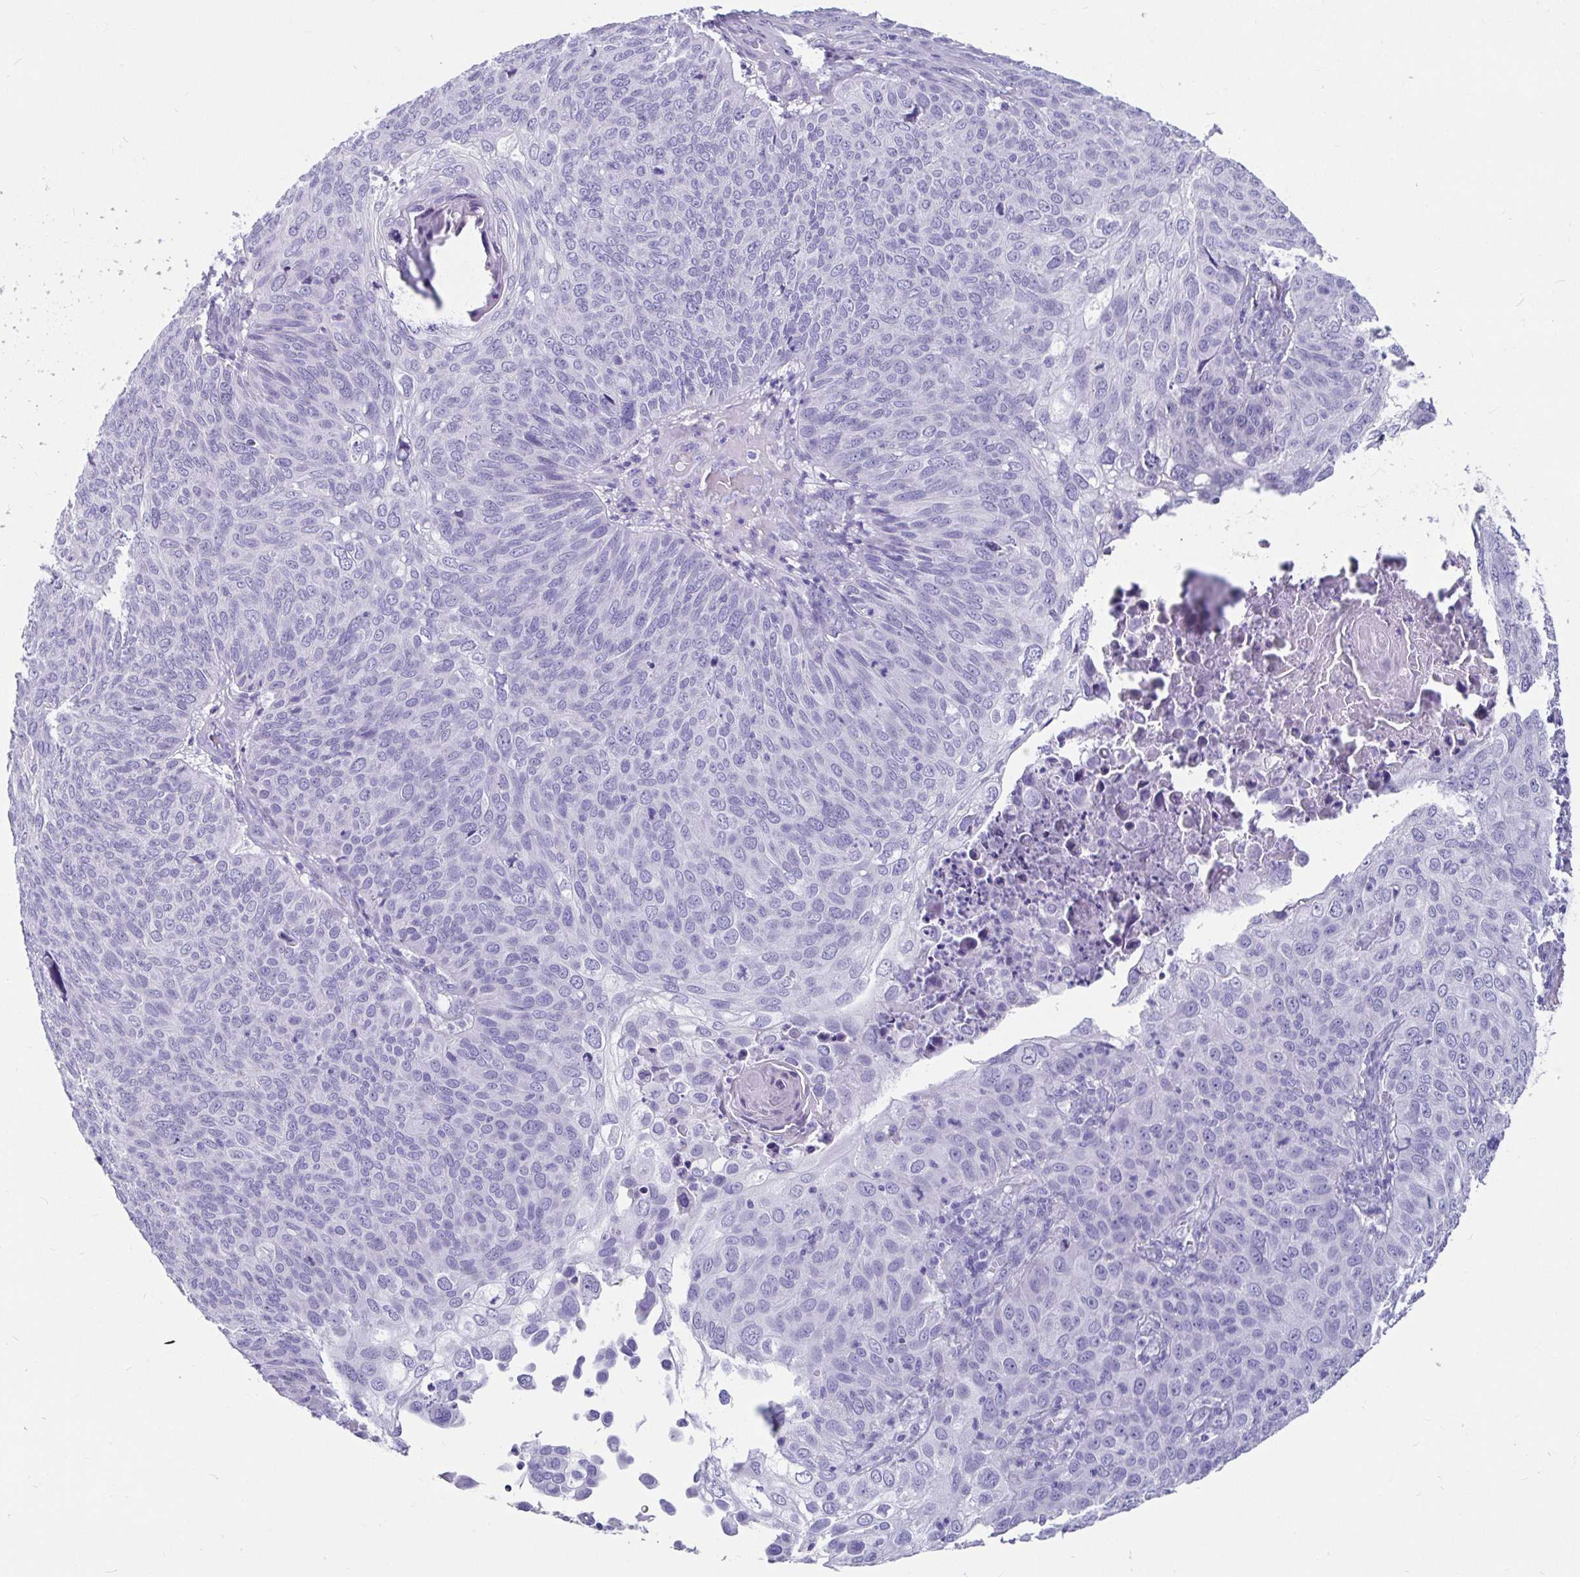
{"staining": {"intensity": "negative", "quantity": "none", "location": "none"}, "tissue": "skin cancer", "cell_type": "Tumor cells", "image_type": "cancer", "snomed": [{"axis": "morphology", "description": "Squamous cell carcinoma, NOS"}, {"axis": "topography", "description": "Skin"}], "caption": "Immunohistochemistry of human skin squamous cell carcinoma reveals no staining in tumor cells.", "gene": "ZPBP2", "patient": {"sex": "male", "age": 87}}